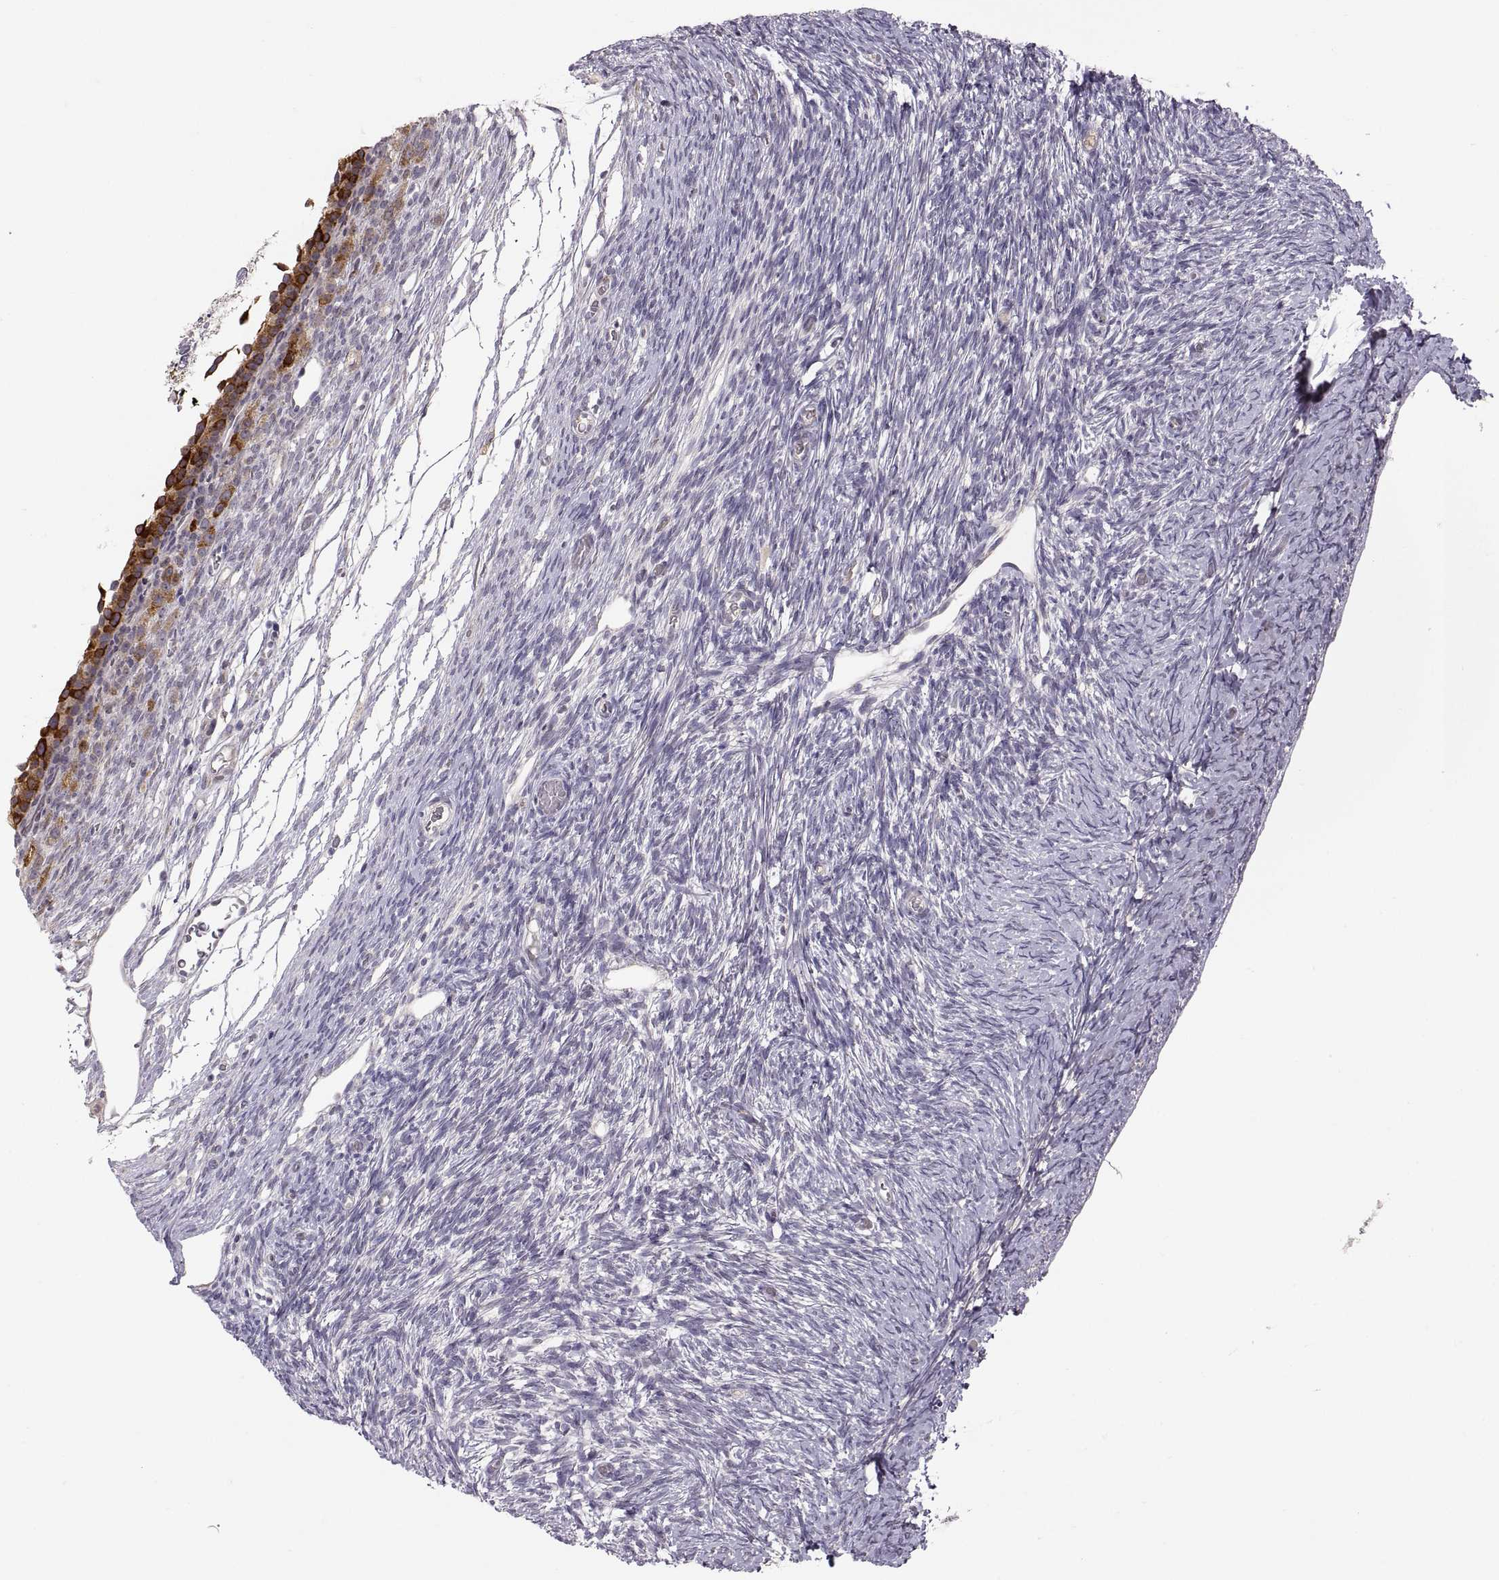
{"staining": {"intensity": "strong", "quantity": ">75%", "location": "cytoplasmic/membranous"}, "tissue": "ovary", "cell_type": "Follicle cells", "image_type": "normal", "snomed": [{"axis": "morphology", "description": "Normal tissue, NOS"}, {"axis": "topography", "description": "Ovary"}], "caption": "Ovary stained for a protein (brown) displays strong cytoplasmic/membranous positive staining in approximately >75% of follicle cells.", "gene": "HMGCR", "patient": {"sex": "female", "age": 39}}